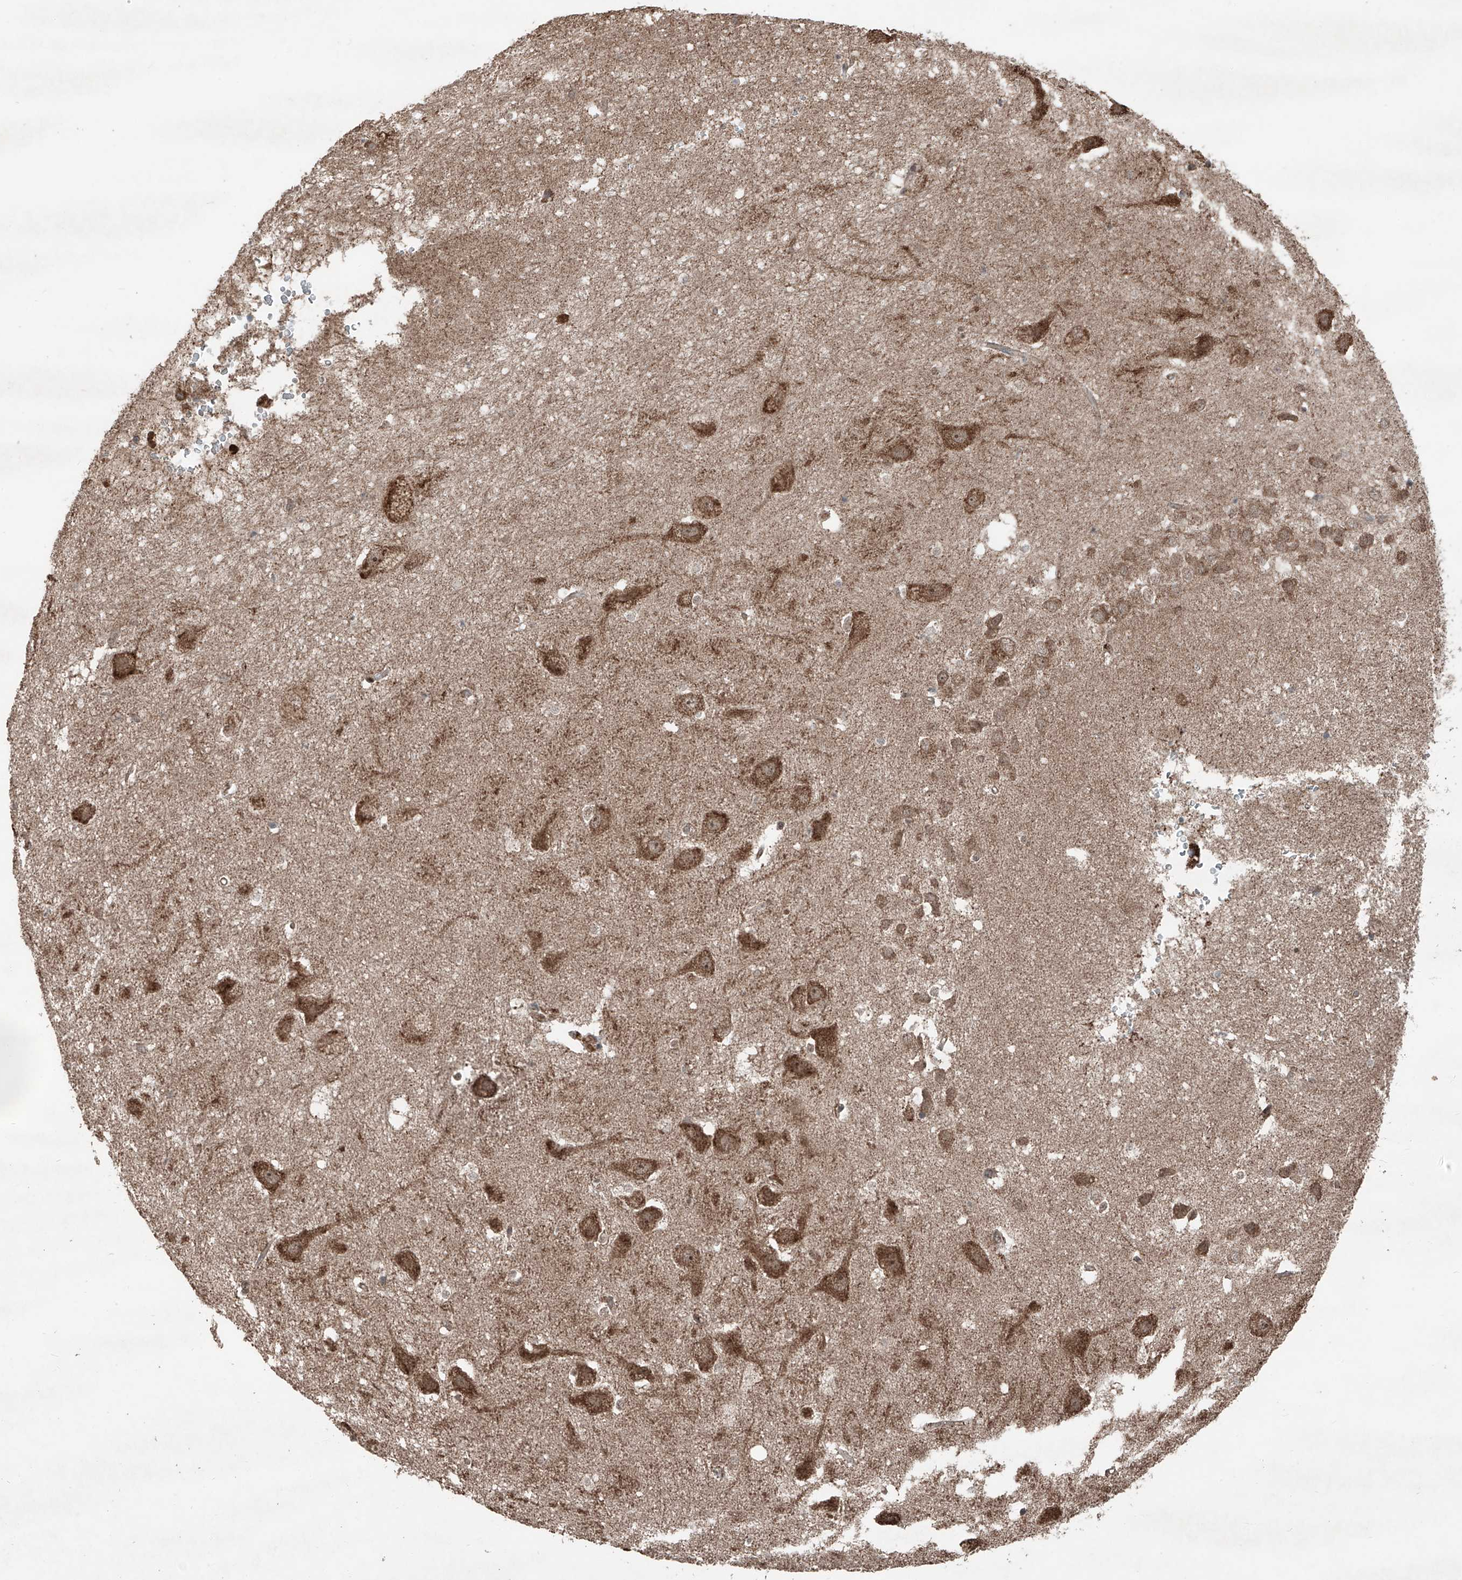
{"staining": {"intensity": "weak", "quantity": "<25%", "location": "cytoplasmic/membranous"}, "tissue": "hippocampus", "cell_type": "Glial cells", "image_type": "normal", "snomed": [{"axis": "morphology", "description": "Normal tissue, NOS"}, {"axis": "topography", "description": "Hippocampus"}], "caption": "This is an IHC micrograph of normal hippocampus. There is no staining in glial cells.", "gene": "ZNF620", "patient": {"sex": "female", "age": 52}}